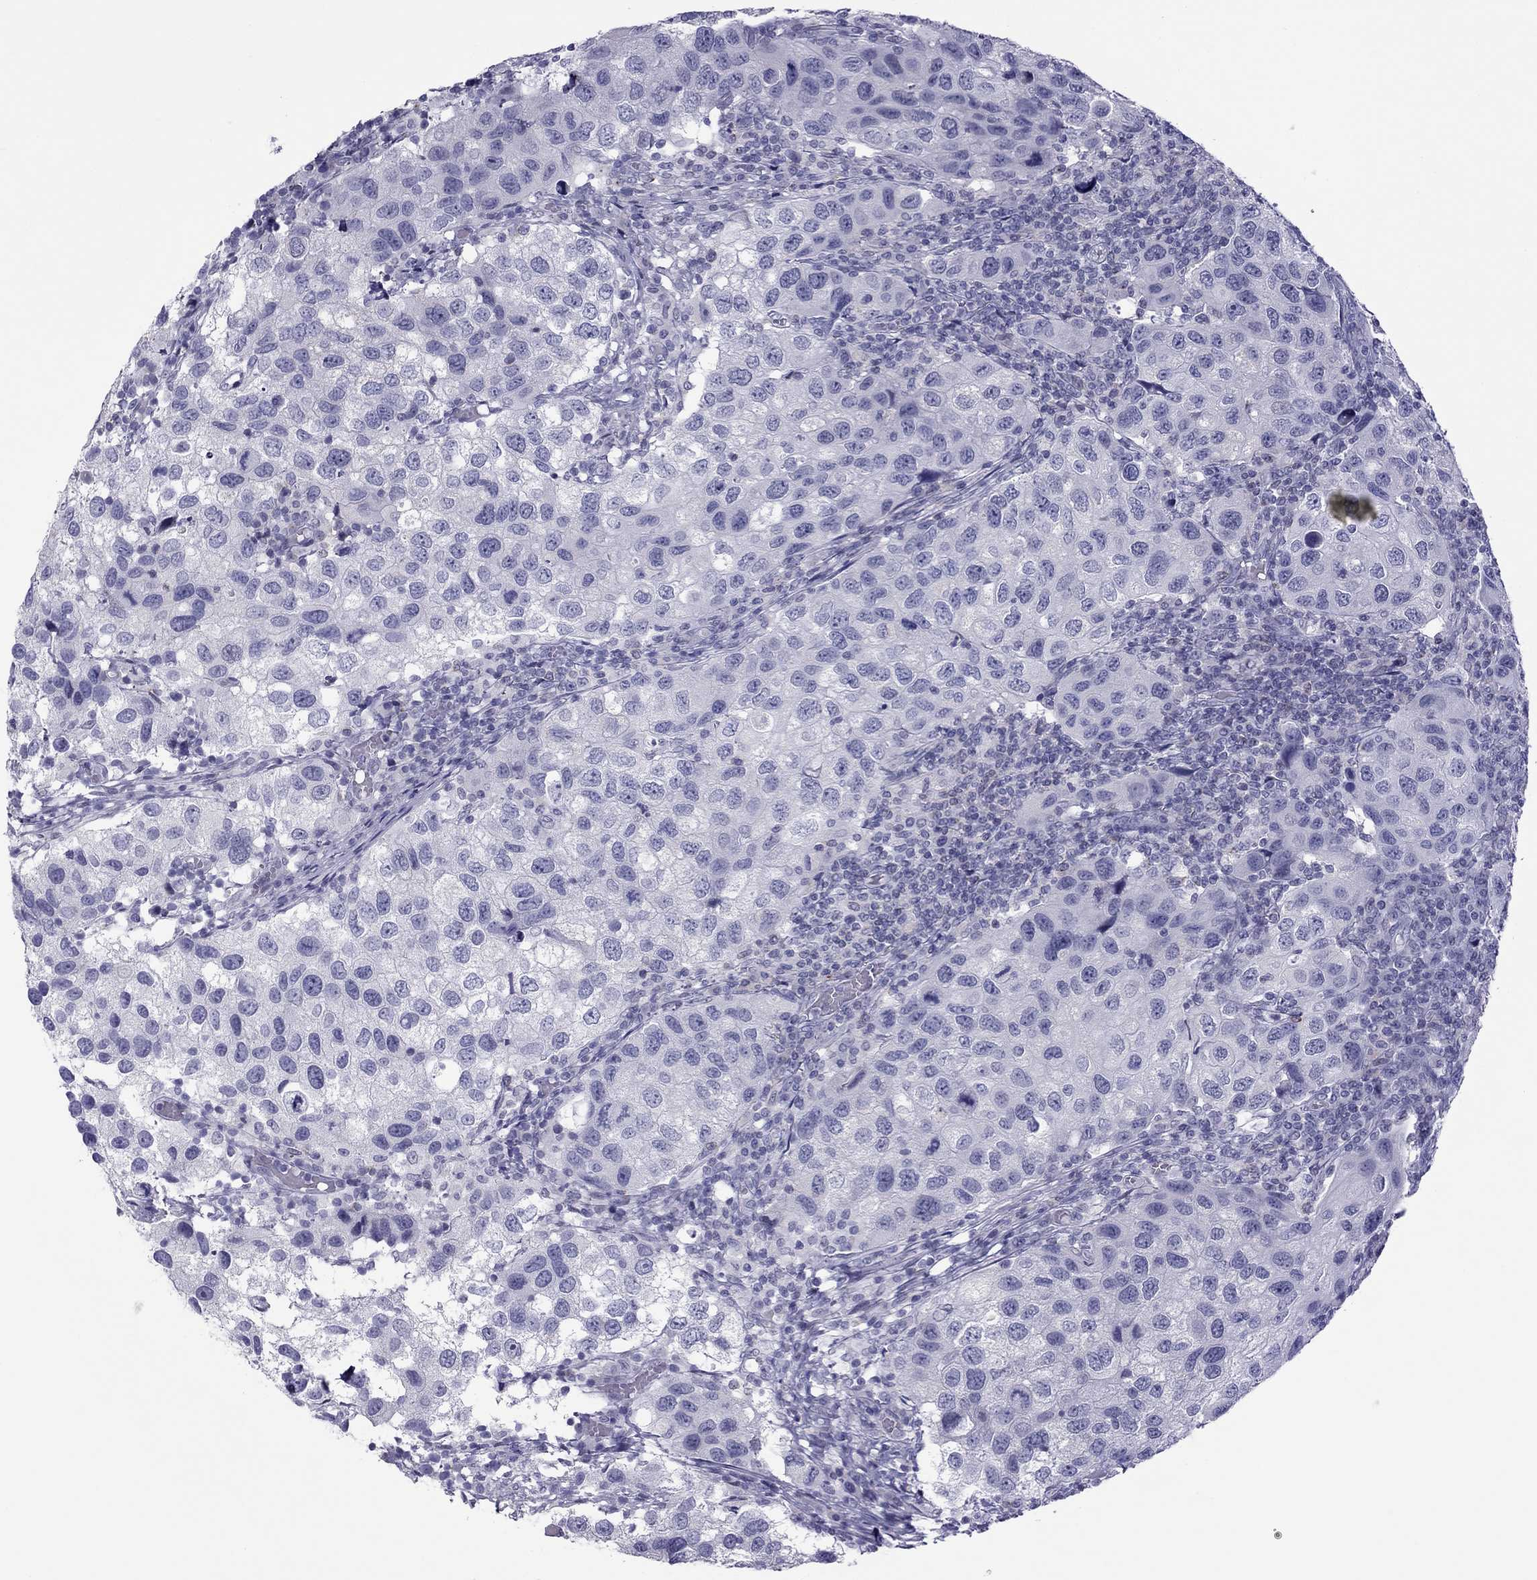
{"staining": {"intensity": "negative", "quantity": "none", "location": "none"}, "tissue": "urothelial cancer", "cell_type": "Tumor cells", "image_type": "cancer", "snomed": [{"axis": "morphology", "description": "Urothelial carcinoma, High grade"}, {"axis": "topography", "description": "Urinary bladder"}], "caption": "The image demonstrates no staining of tumor cells in urothelial carcinoma (high-grade).", "gene": "TEX14", "patient": {"sex": "male", "age": 79}}